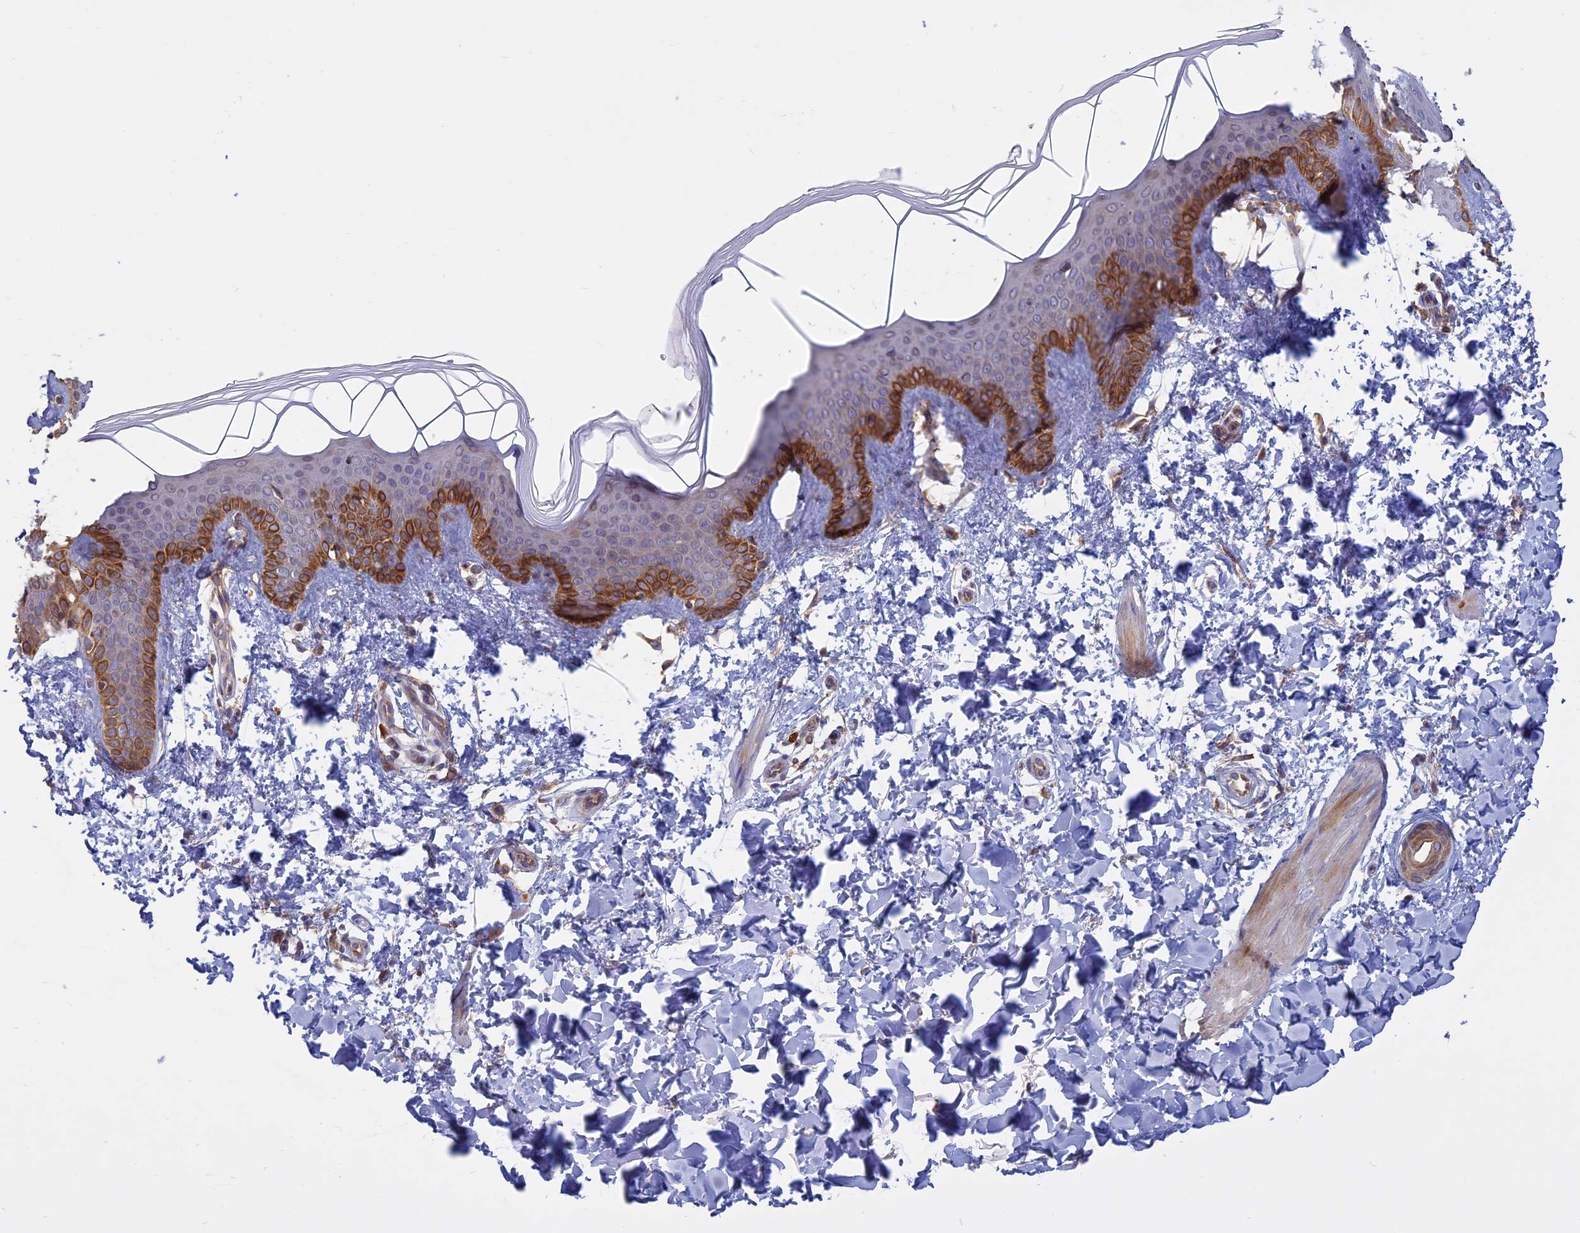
{"staining": {"intensity": "weak", "quantity": ">75%", "location": "cytoplasmic/membranous"}, "tissue": "skin", "cell_type": "Fibroblasts", "image_type": "normal", "snomed": [{"axis": "morphology", "description": "Normal tissue, NOS"}, {"axis": "topography", "description": "Skin"}], "caption": "Immunohistochemical staining of normal skin demonstrates >75% levels of weak cytoplasmic/membranous protein staining in approximately >75% of fibroblasts.", "gene": "TMEM208", "patient": {"sex": "male", "age": 36}}